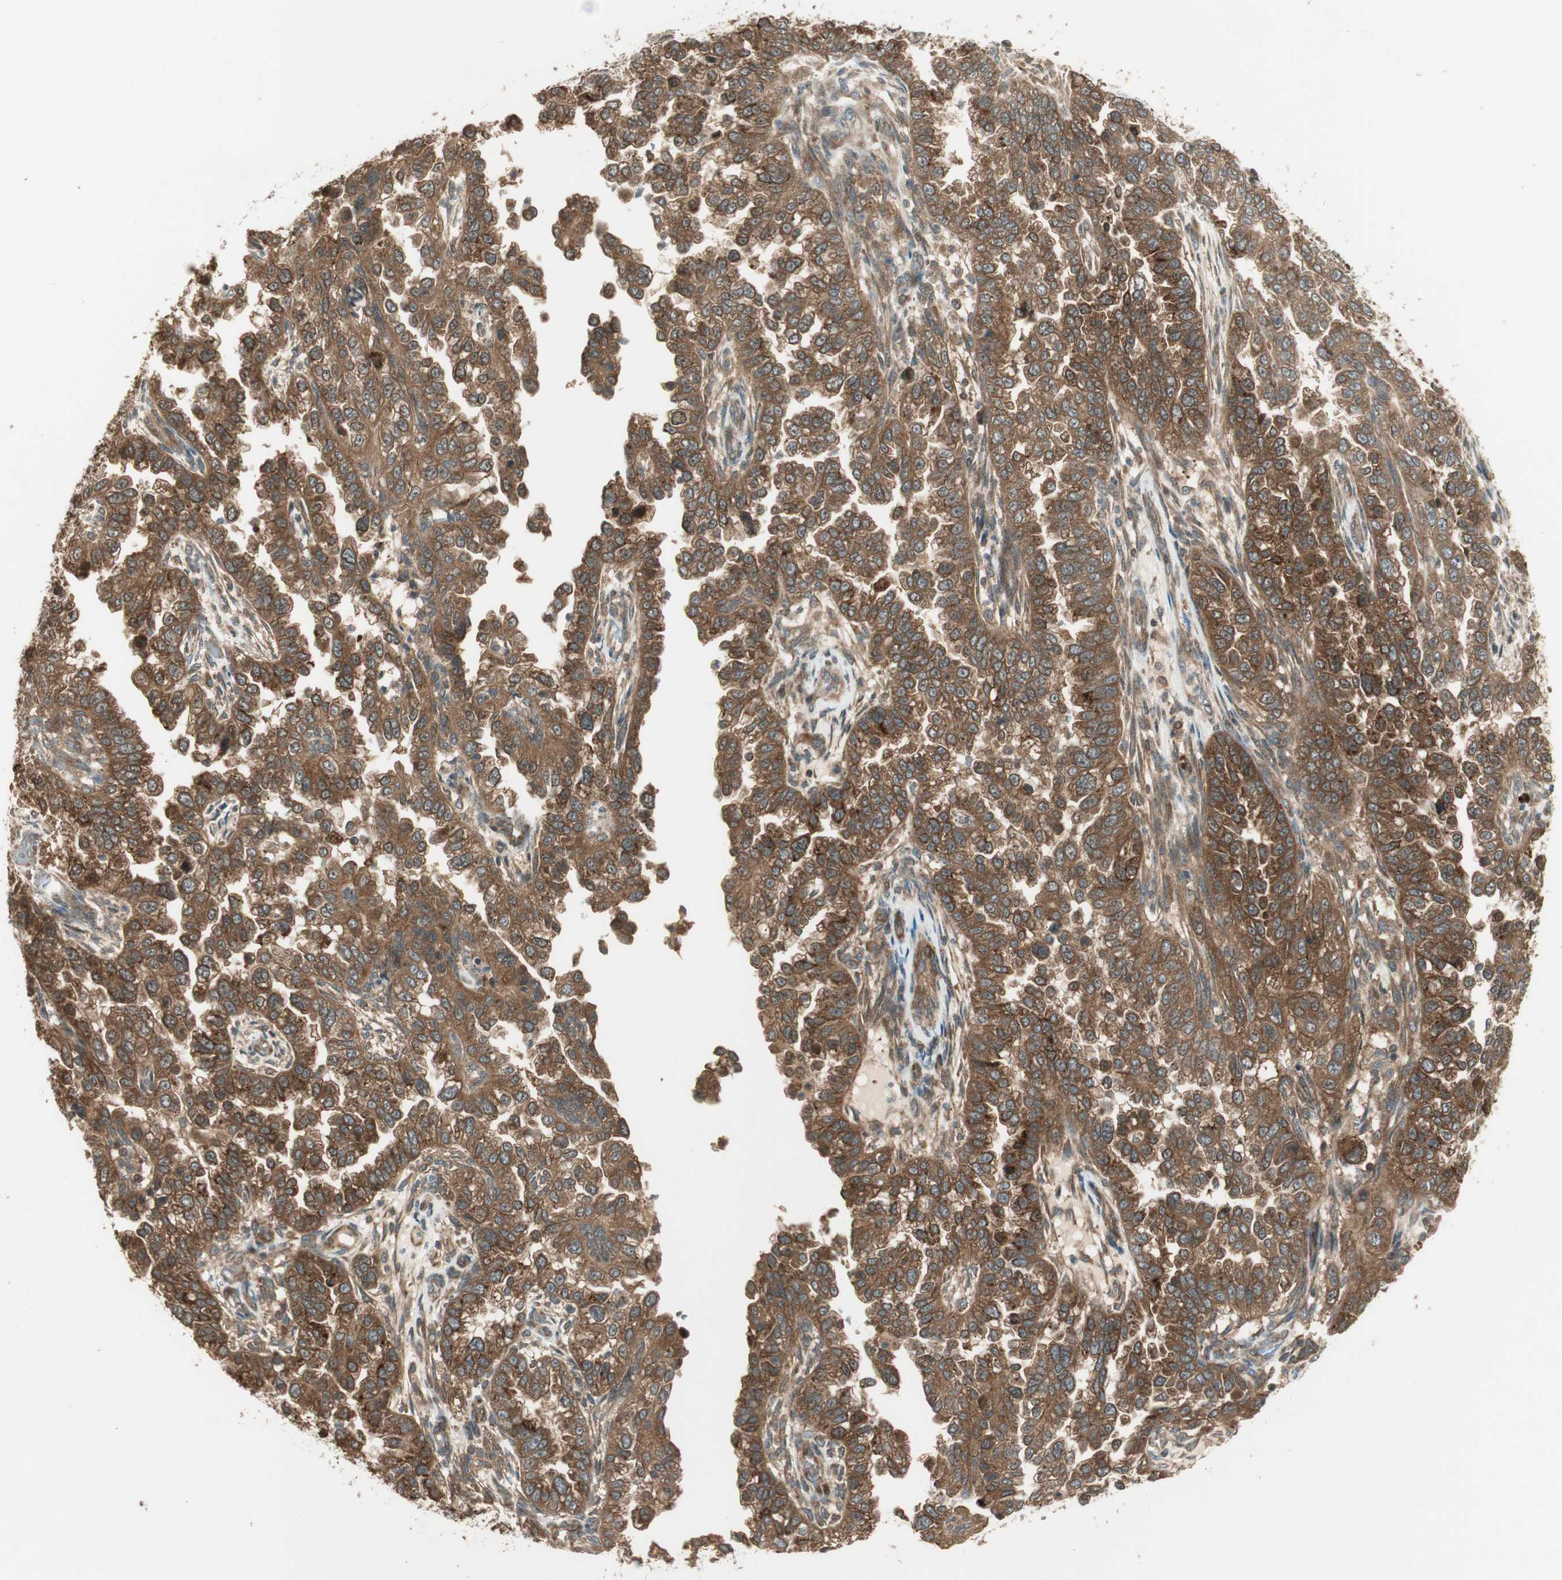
{"staining": {"intensity": "strong", "quantity": ">75%", "location": "cytoplasmic/membranous"}, "tissue": "endometrial cancer", "cell_type": "Tumor cells", "image_type": "cancer", "snomed": [{"axis": "morphology", "description": "Adenocarcinoma, NOS"}, {"axis": "topography", "description": "Endometrium"}], "caption": "Immunohistochemistry (IHC) of endometrial cancer (adenocarcinoma) exhibits high levels of strong cytoplasmic/membranous staining in approximately >75% of tumor cells.", "gene": "CNOT4", "patient": {"sex": "female", "age": 85}}